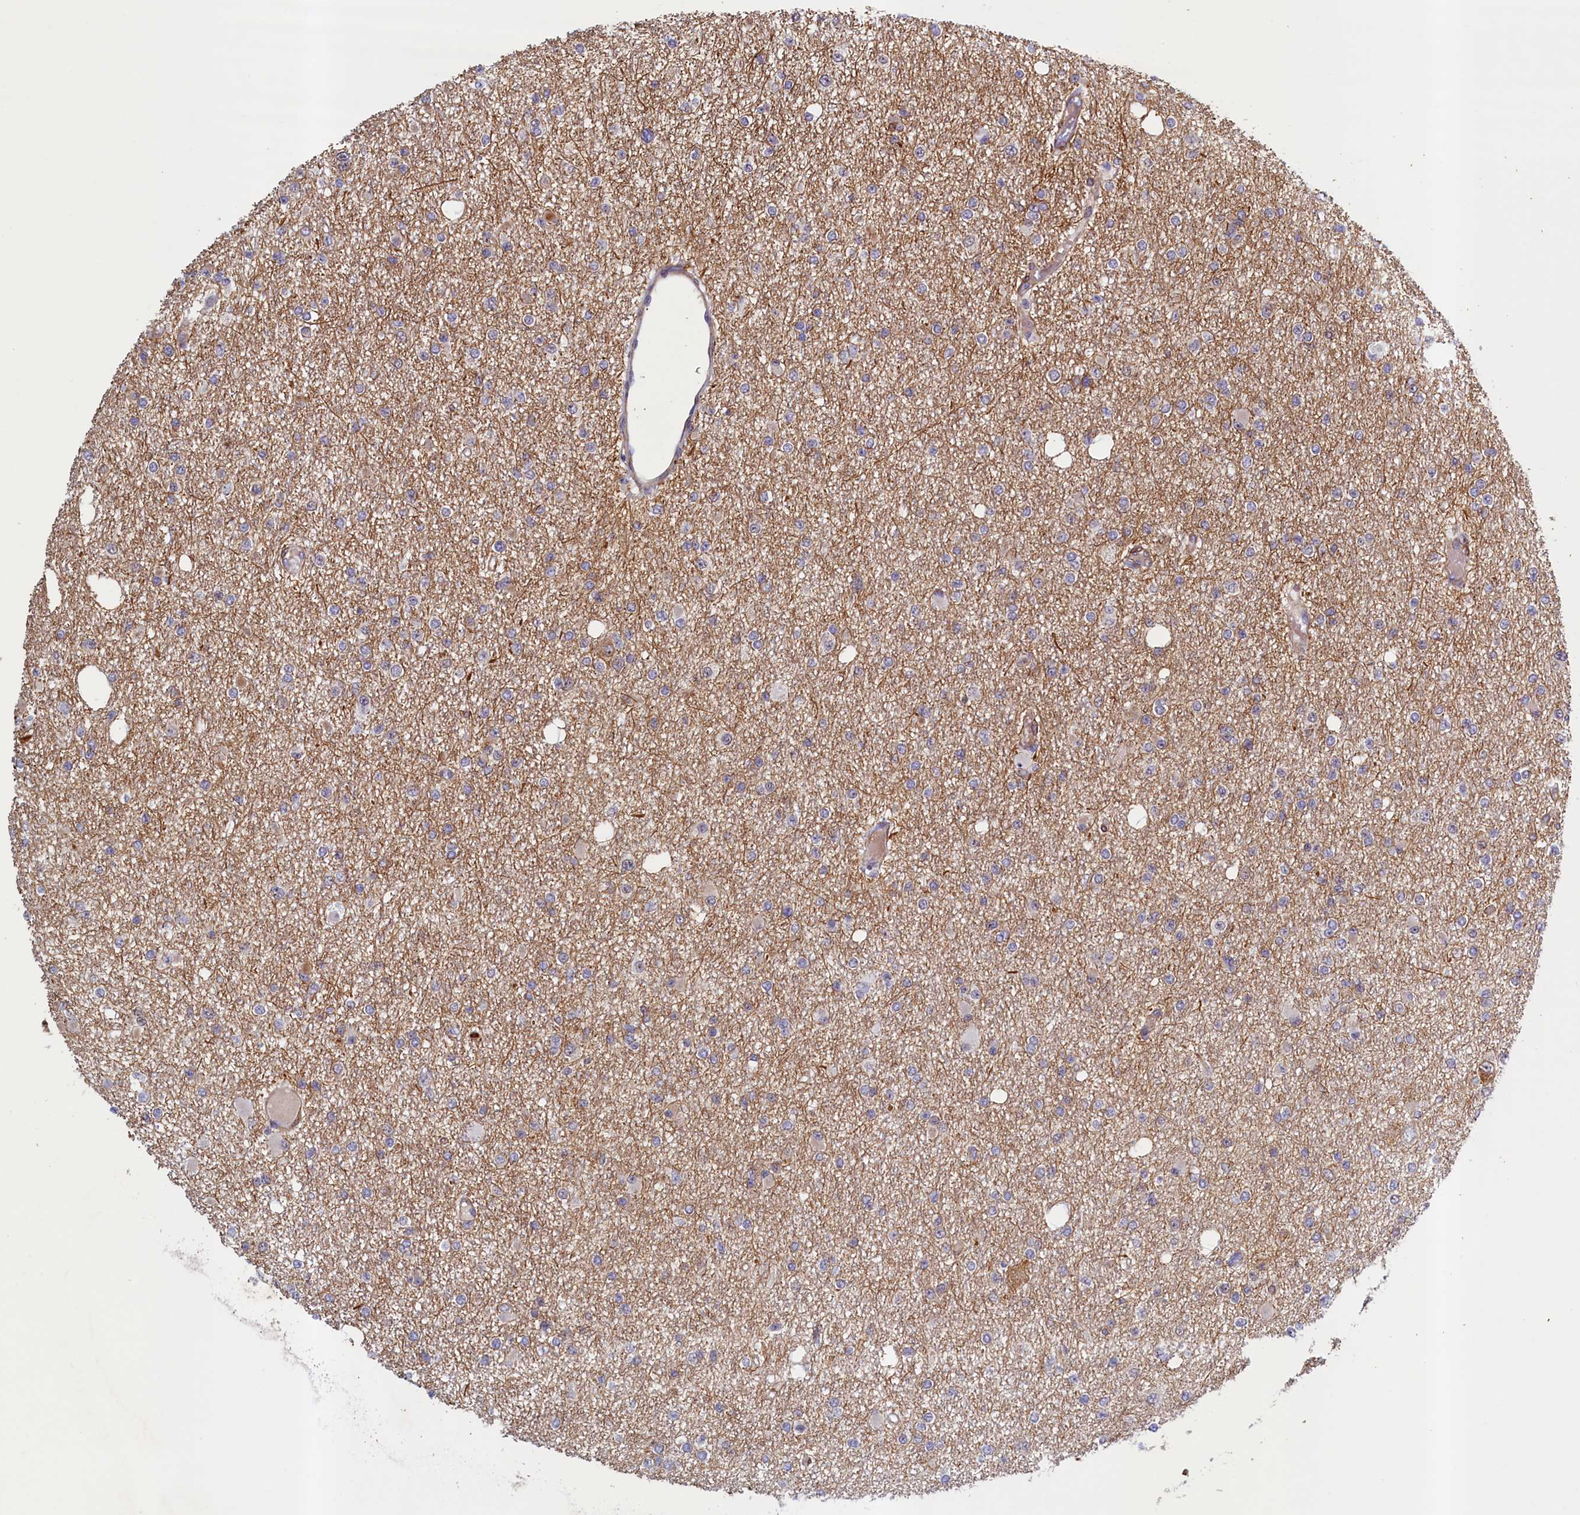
{"staining": {"intensity": "negative", "quantity": "none", "location": "none"}, "tissue": "glioma", "cell_type": "Tumor cells", "image_type": "cancer", "snomed": [{"axis": "morphology", "description": "Glioma, malignant, Low grade"}, {"axis": "topography", "description": "Brain"}], "caption": "DAB immunohistochemical staining of malignant low-grade glioma displays no significant staining in tumor cells.", "gene": "PACSIN3", "patient": {"sex": "female", "age": 22}}